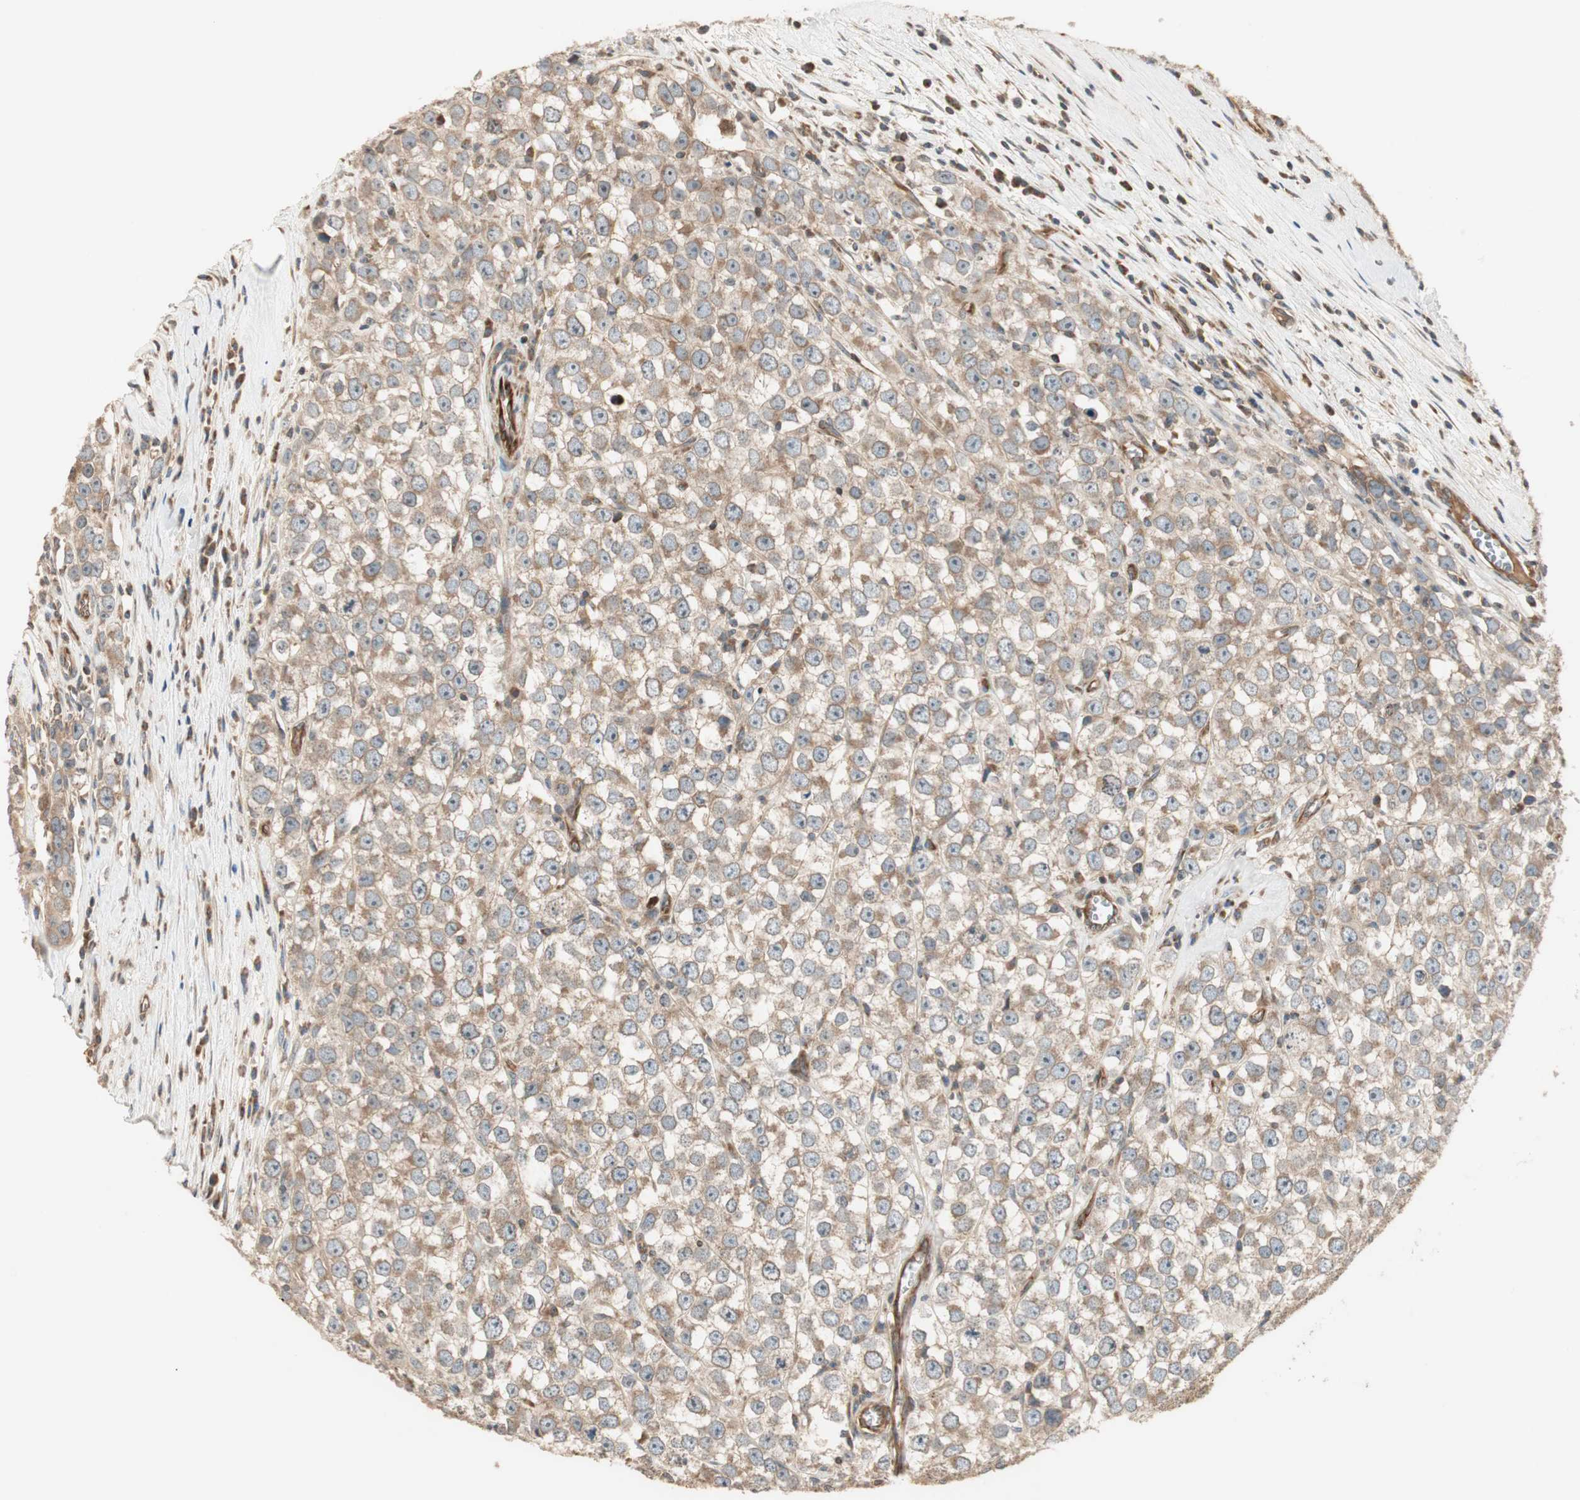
{"staining": {"intensity": "moderate", "quantity": ">75%", "location": "cytoplasmic/membranous"}, "tissue": "testis cancer", "cell_type": "Tumor cells", "image_type": "cancer", "snomed": [{"axis": "morphology", "description": "Seminoma, NOS"}, {"axis": "morphology", "description": "Carcinoma, Embryonal, NOS"}, {"axis": "topography", "description": "Testis"}], "caption": "Immunohistochemistry (IHC) (DAB (3,3'-diaminobenzidine)) staining of seminoma (testis) reveals moderate cytoplasmic/membranous protein expression in approximately >75% of tumor cells. The staining was performed using DAB (3,3'-diaminobenzidine), with brown indicating positive protein expression. Nuclei are stained blue with hematoxylin.", "gene": "CTTNBP2NL", "patient": {"sex": "male", "age": 52}}